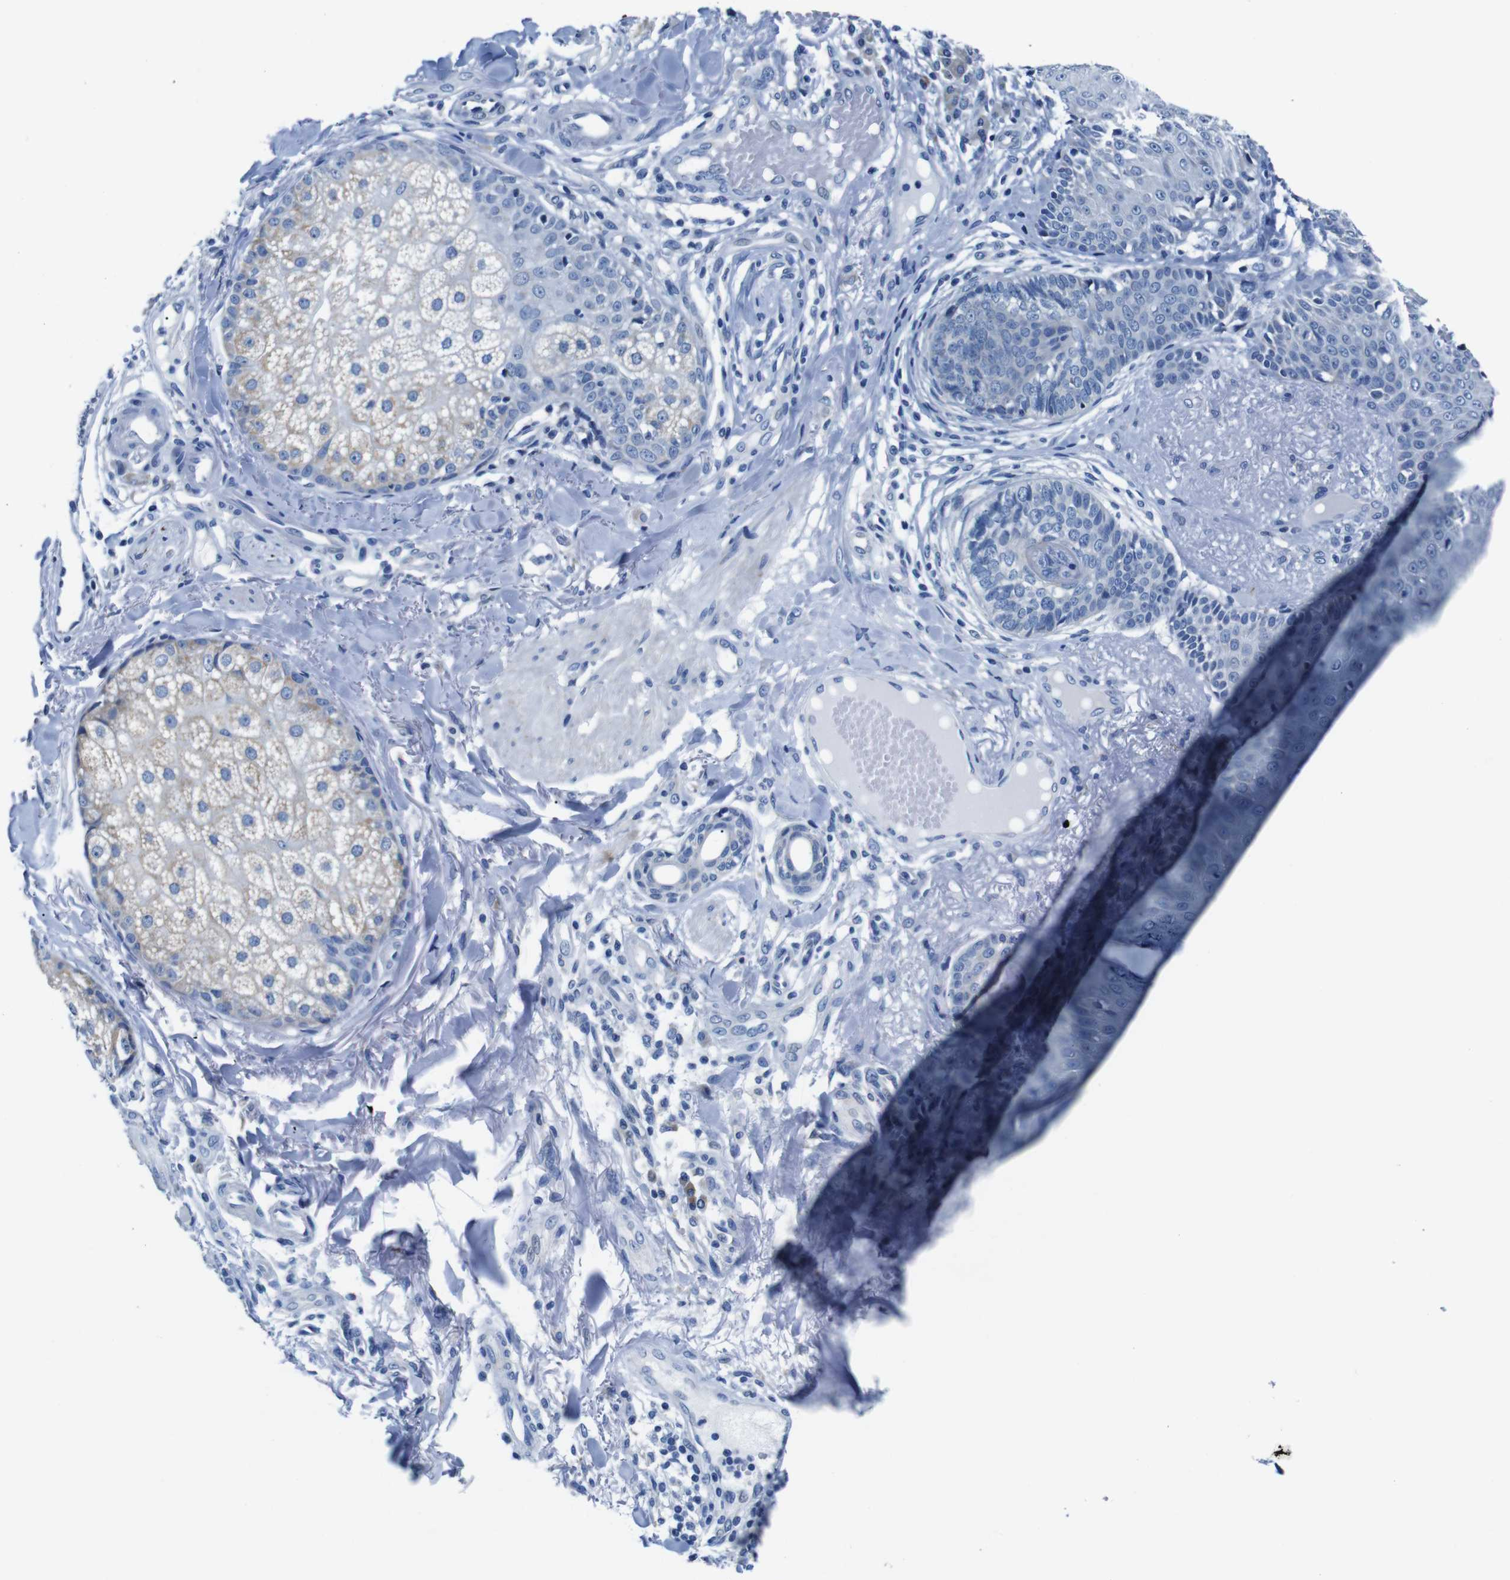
{"staining": {"intensity": "negative", "quantity": "none", "location": "none"}, "tissue": "skin cancer", "cell_type": "Tumor cells", "image_type": "cancer", "snomed": [{"axis": "morphology", "description": "Normal tissue, NOS"}, {"axis": "morphology", "description": "Basal cell carcinoma"}, {"axis": "topography", "description": "Skin"}], "caption": "IHC of human skin cancer demonstrates no expression in tumor cells.", "gene": "SNX19", "patient": {"sex": "male", "age": 52}}